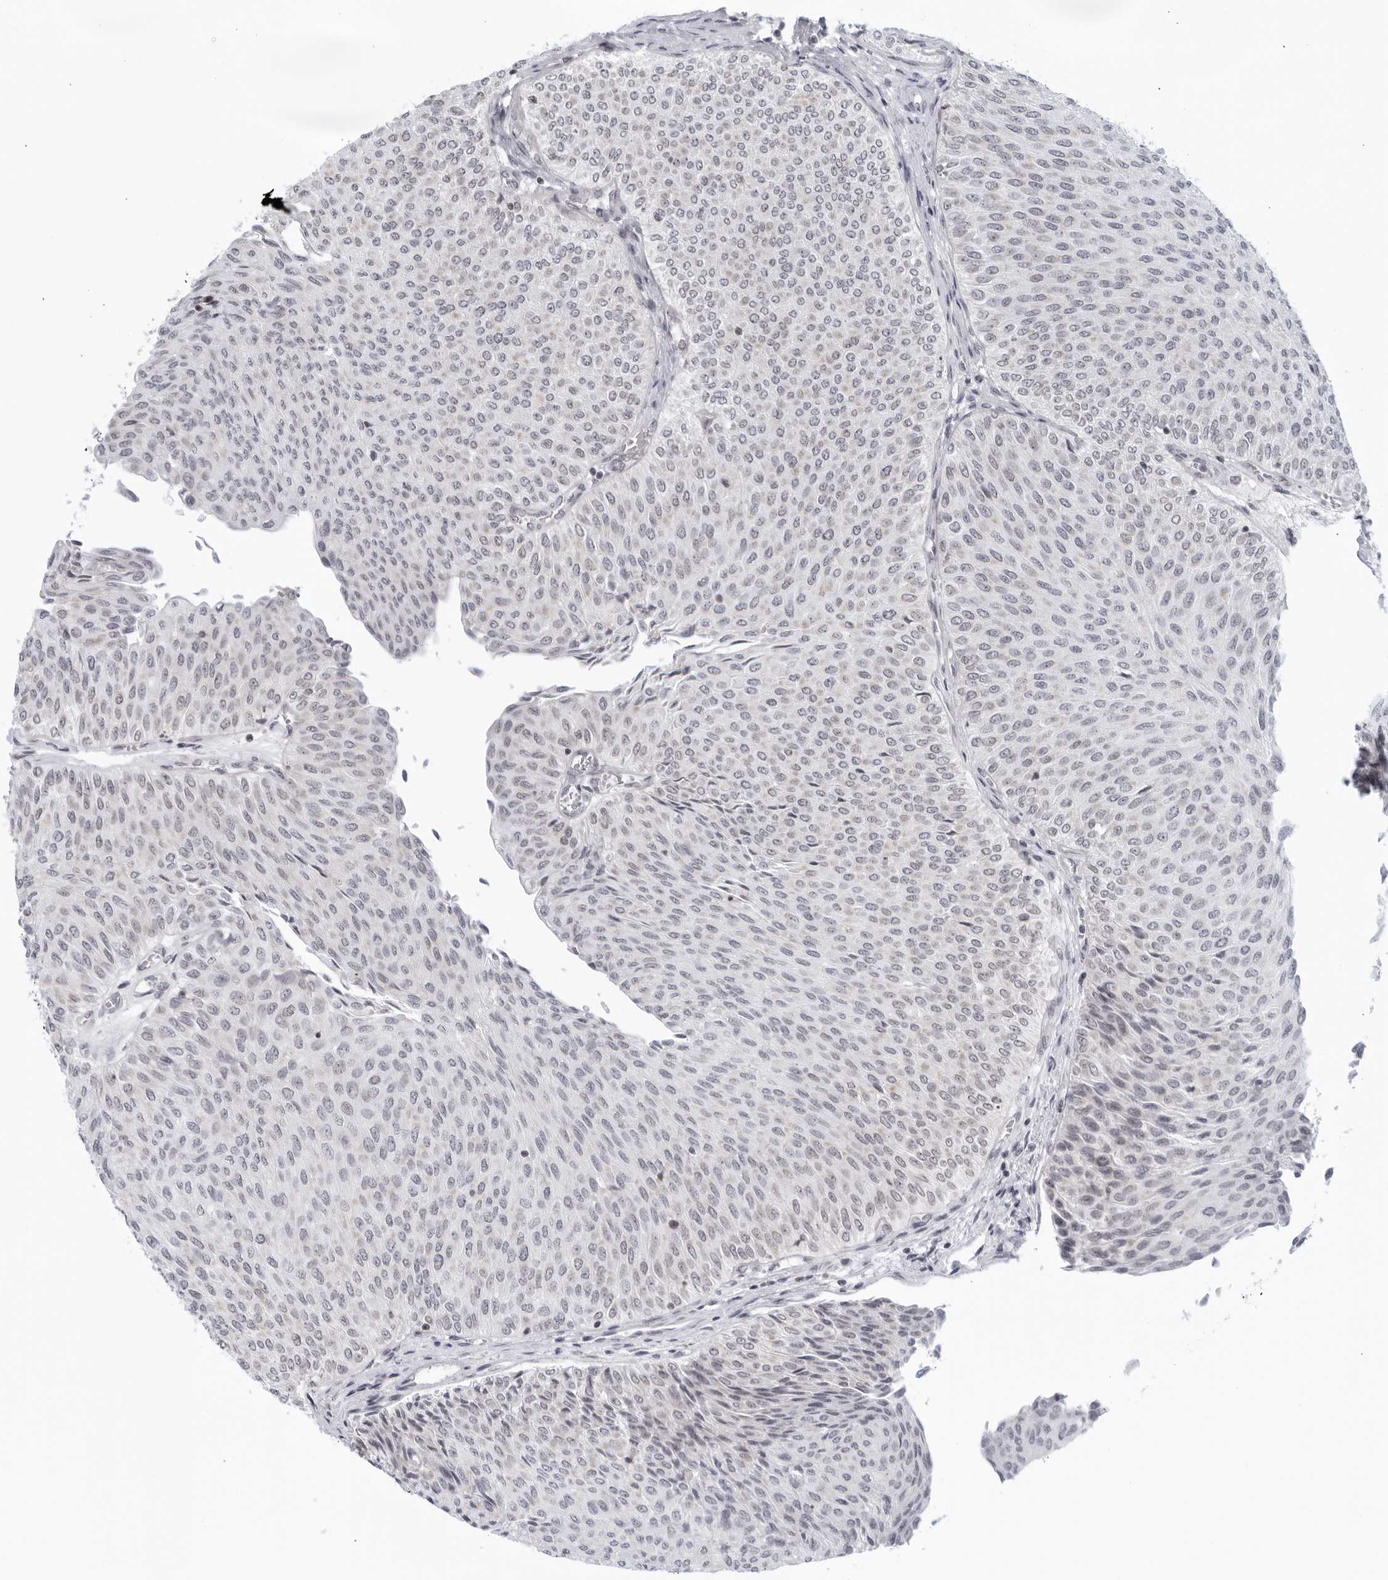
{"staining": {"intensity": "negative", "quantity": "none", "location": "none"}, "tissue": "urothelial cancer", "cell_type": "Tumor cells", "image_type": "cancer", "snomed": [{"axis": "morphology", "description": "Urothelial carcinoma, Low grade"}, {"axis": "topography", "description": "Urinary bladder"}], "caption": "A histopathology image of urothelial cancer stained for a protein shows no brown staining in tumor cells. Nuclei are stained in blue.", "gene": "RAB11FIP3", "patient": {"sex": "male", "age": 78}}